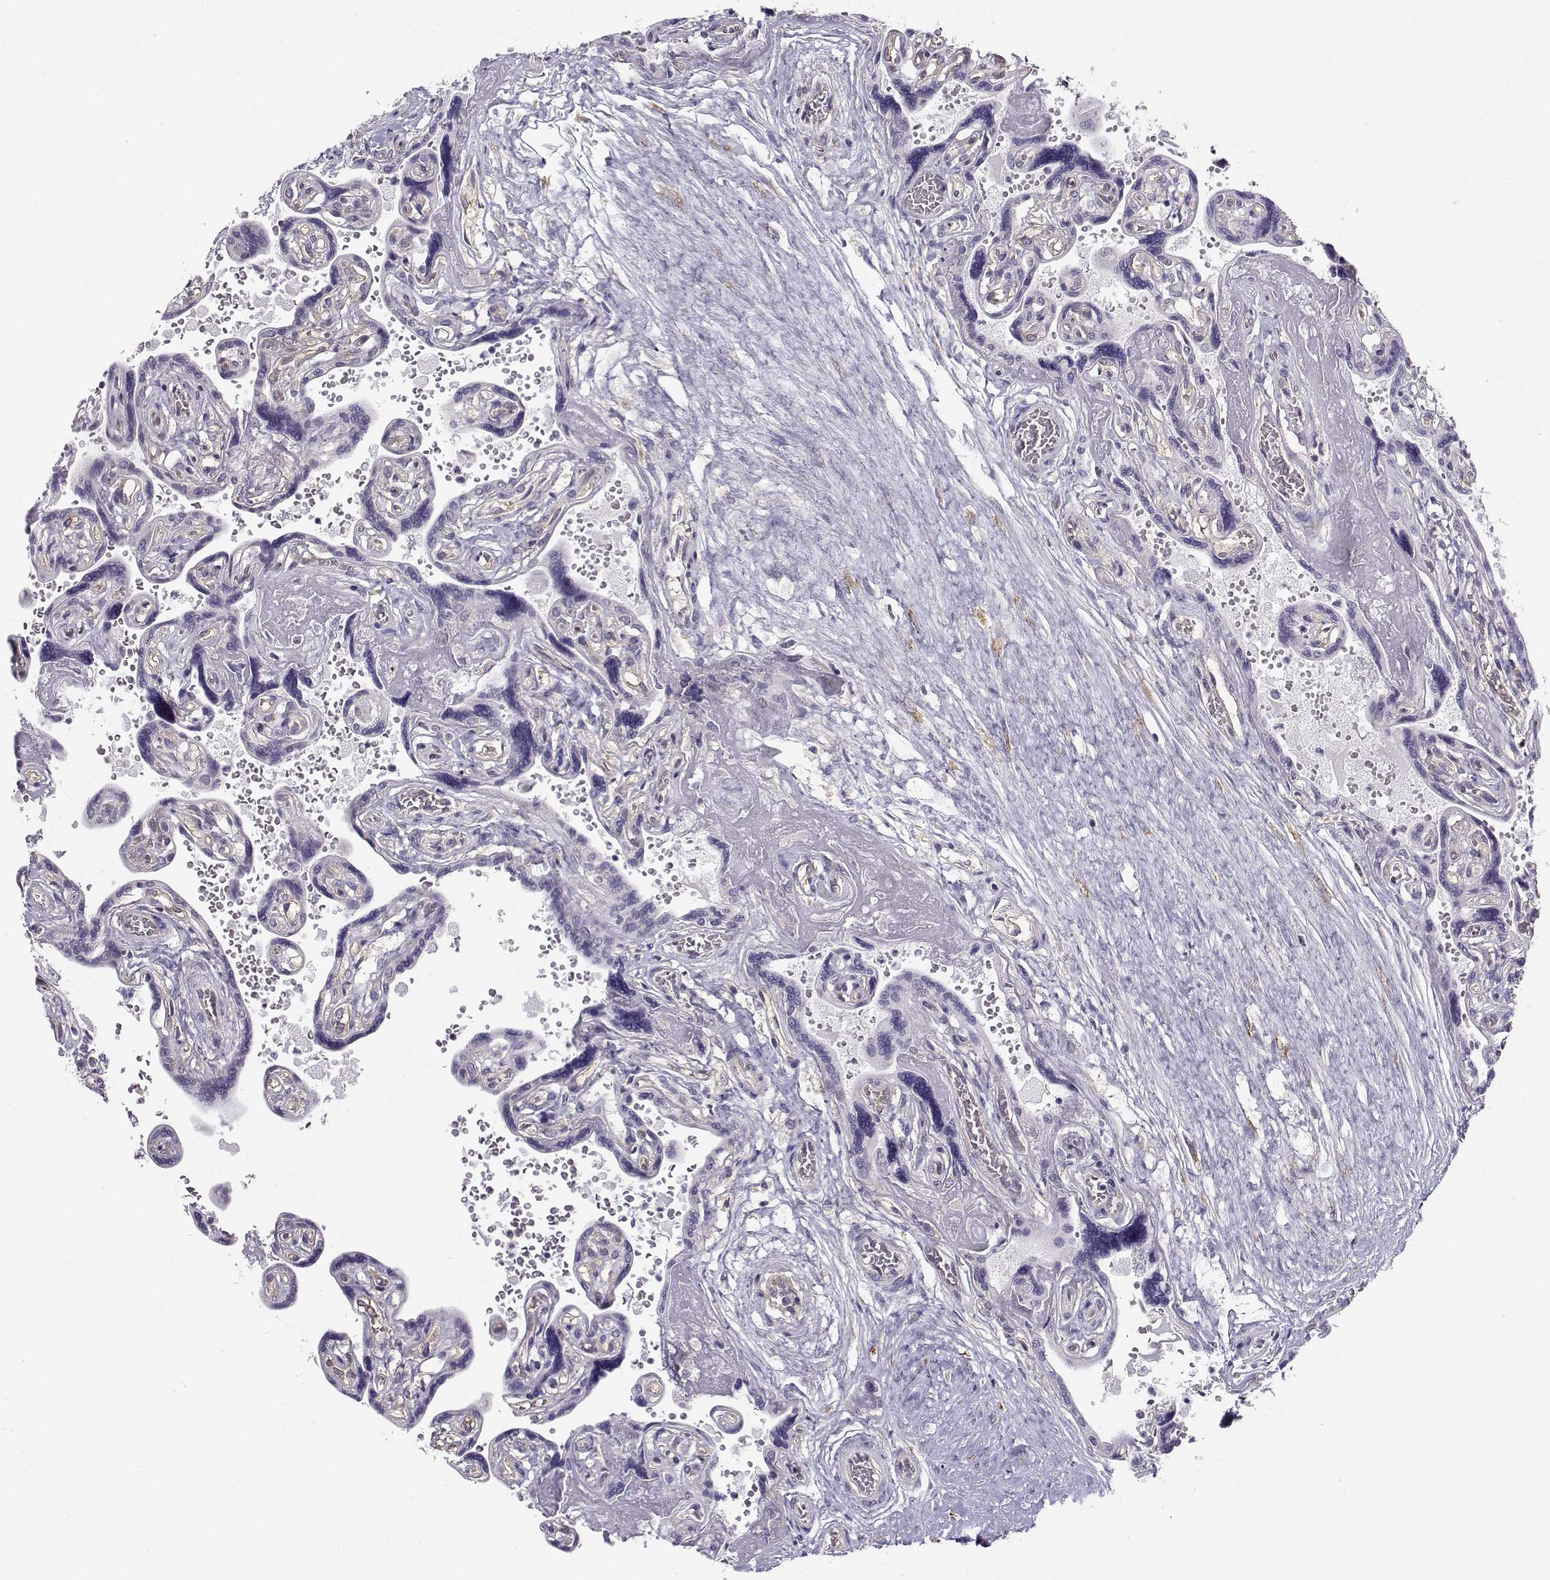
{"staining": {"intensity": "weak", "quantity": ">75%", "location": "cytoplasmic/membranous"}, "tissue": "placenta", "cell_type": "Decidual cells", "image_type": "normal", "snomed": [{"axis": "morphology", "description": "Normal tissue, NOS"}, {"axis": "topography", "description": "Placenta"}], "caption": "Protein staining displays weak cytoplasmic/membranous expression in approximately >75% of decidual cells in unremarkable placenta. (brown staining indicates protein expression, while blue staining denotes nuclei).", "gene": "BEND6", "patient": {"sex": "female", "age": 32}}